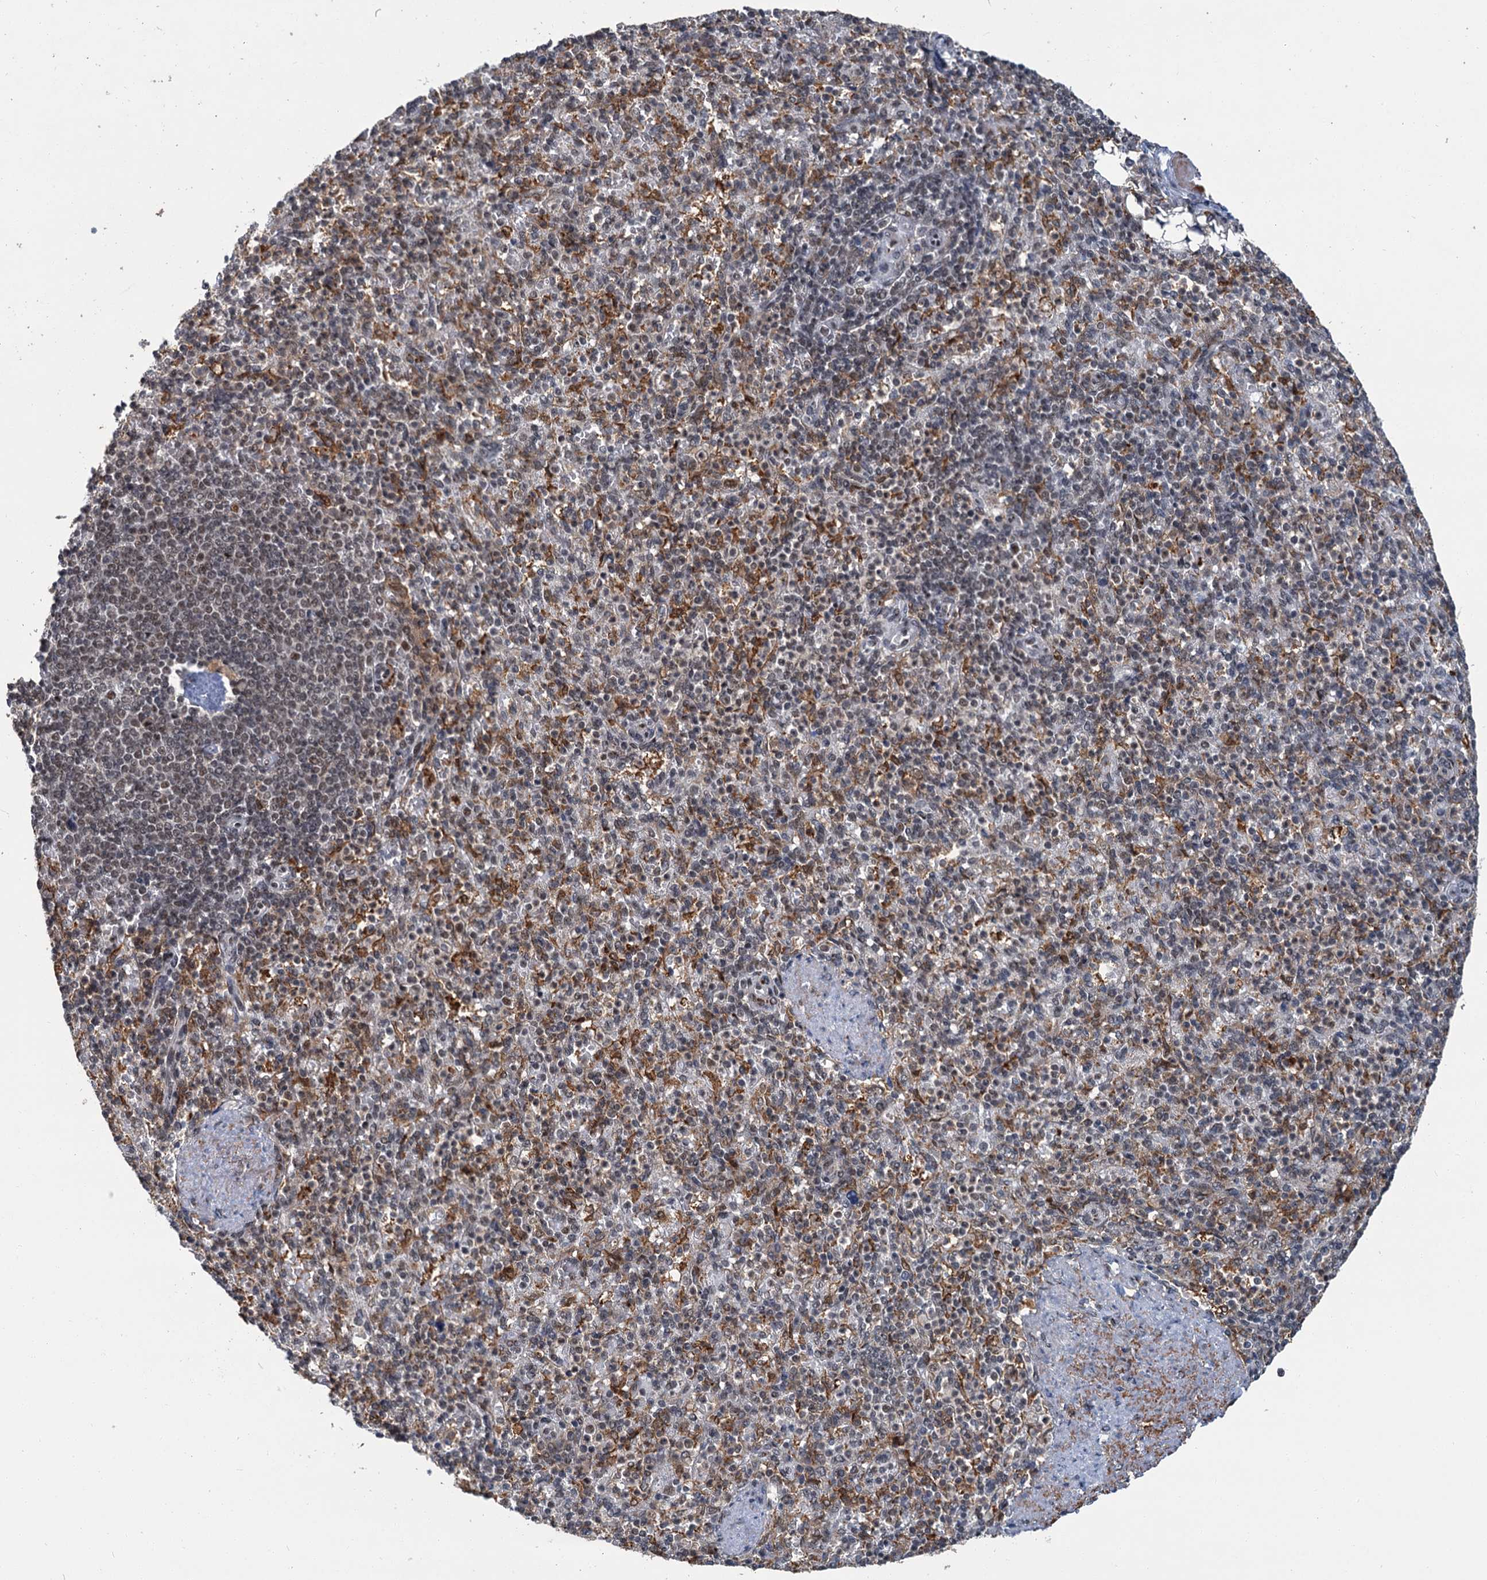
{"staining": {"intensity": "weak", "quantity": "<25%", "location": "nuclear"}, "tissue": "spleen", "cell_type": "Cells in red pulp", "image_type": "normal", "snomed": [{"axis": "morphology", "description": "Normal tissue, NOS"}, {"axis": "topography", "description": "Spleen"}], "caption": "Cells in red pulp show no significant protein positivity in benign spleen. (IHC, brightfield microscopy, high magnification).", "gene": "PPHLN1", "patient": {"sex": "female", "age": 74}}